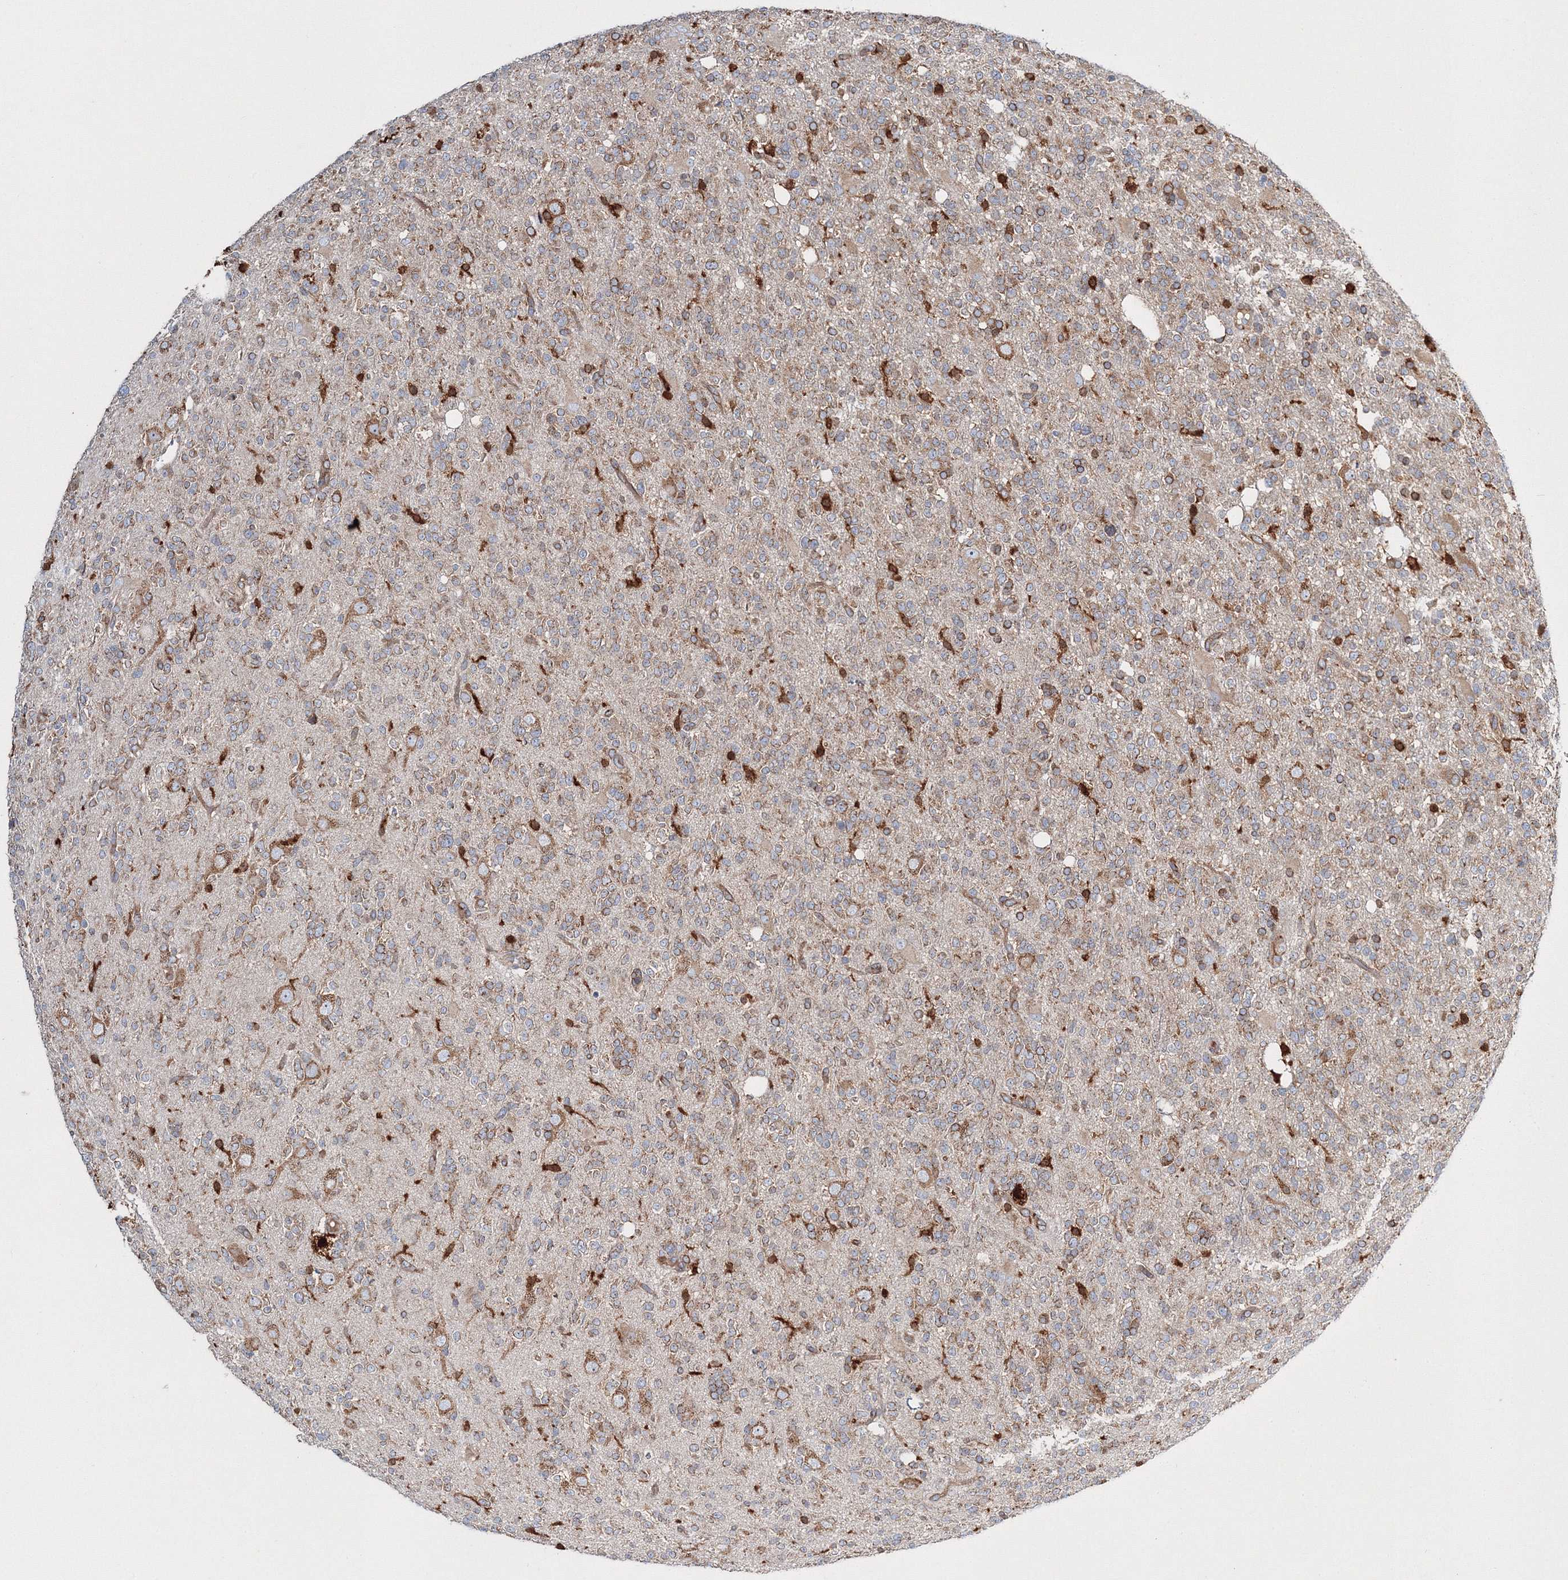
{"staining": {"intensity": "moderate", "quantity": "<25%", "location": "cytoplasmic/membranous"}, "tissue": "glioma", "cell_type": "Tumor cells", "image_type": "cancer", "snomed": [{"axis": "morphology", "description": "Glioma, malignant, High grade"}, {"axis": "topography", "description": "Brain"}], "caption": "IHC histopathology image of human glioma stained for a protein (brown), which demonstrates low levels of moderate cytoplasmic/membranous staining in about <25% of tumor cells.", "gene": "ARCN1", "patient": {"sex": "female", "age": 62}}